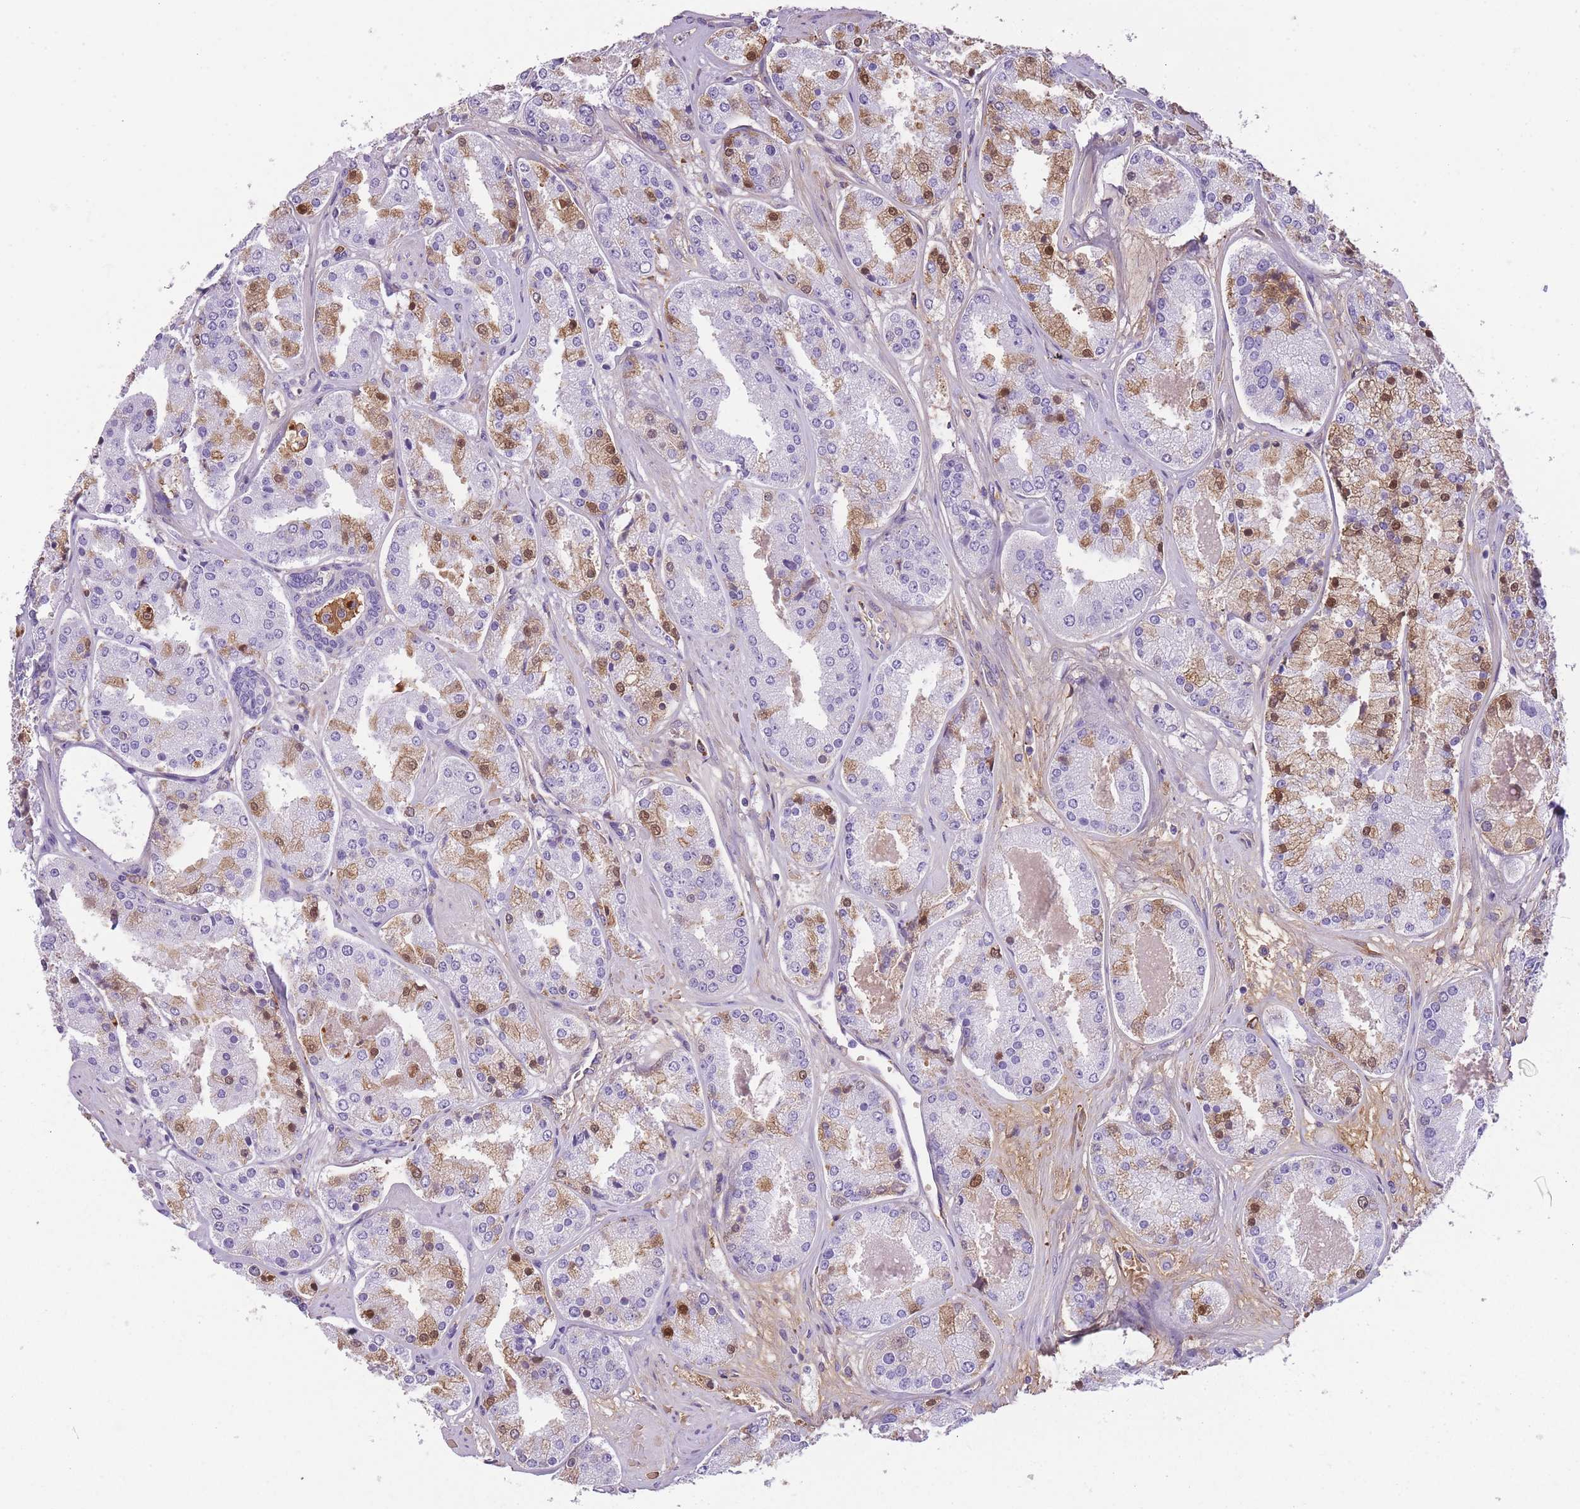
{"staining": {"intensity": "moderate", "quantity": "<25%", "location": "cytoplasmic/membranous,nuclear"}, "tissue": "prostate cancer", "cell_type": "Tumor cells", "image_type": "cancer", "snomed": [{"axis": "morphology", "description": "Adenocarcinoma, High grade"}, {"axis": "topography", "description": "Prostate"}], "caption": "Brown immunohistochemical staining in prostate cancer (adenocarcinoma (high-grade)) shows moderate cytoplasmic/membranous and nuclear positivity in approximately <25% of tumor cells.", "gene": "GNAT1", "patient": {"sex": "male", "age": 63}}